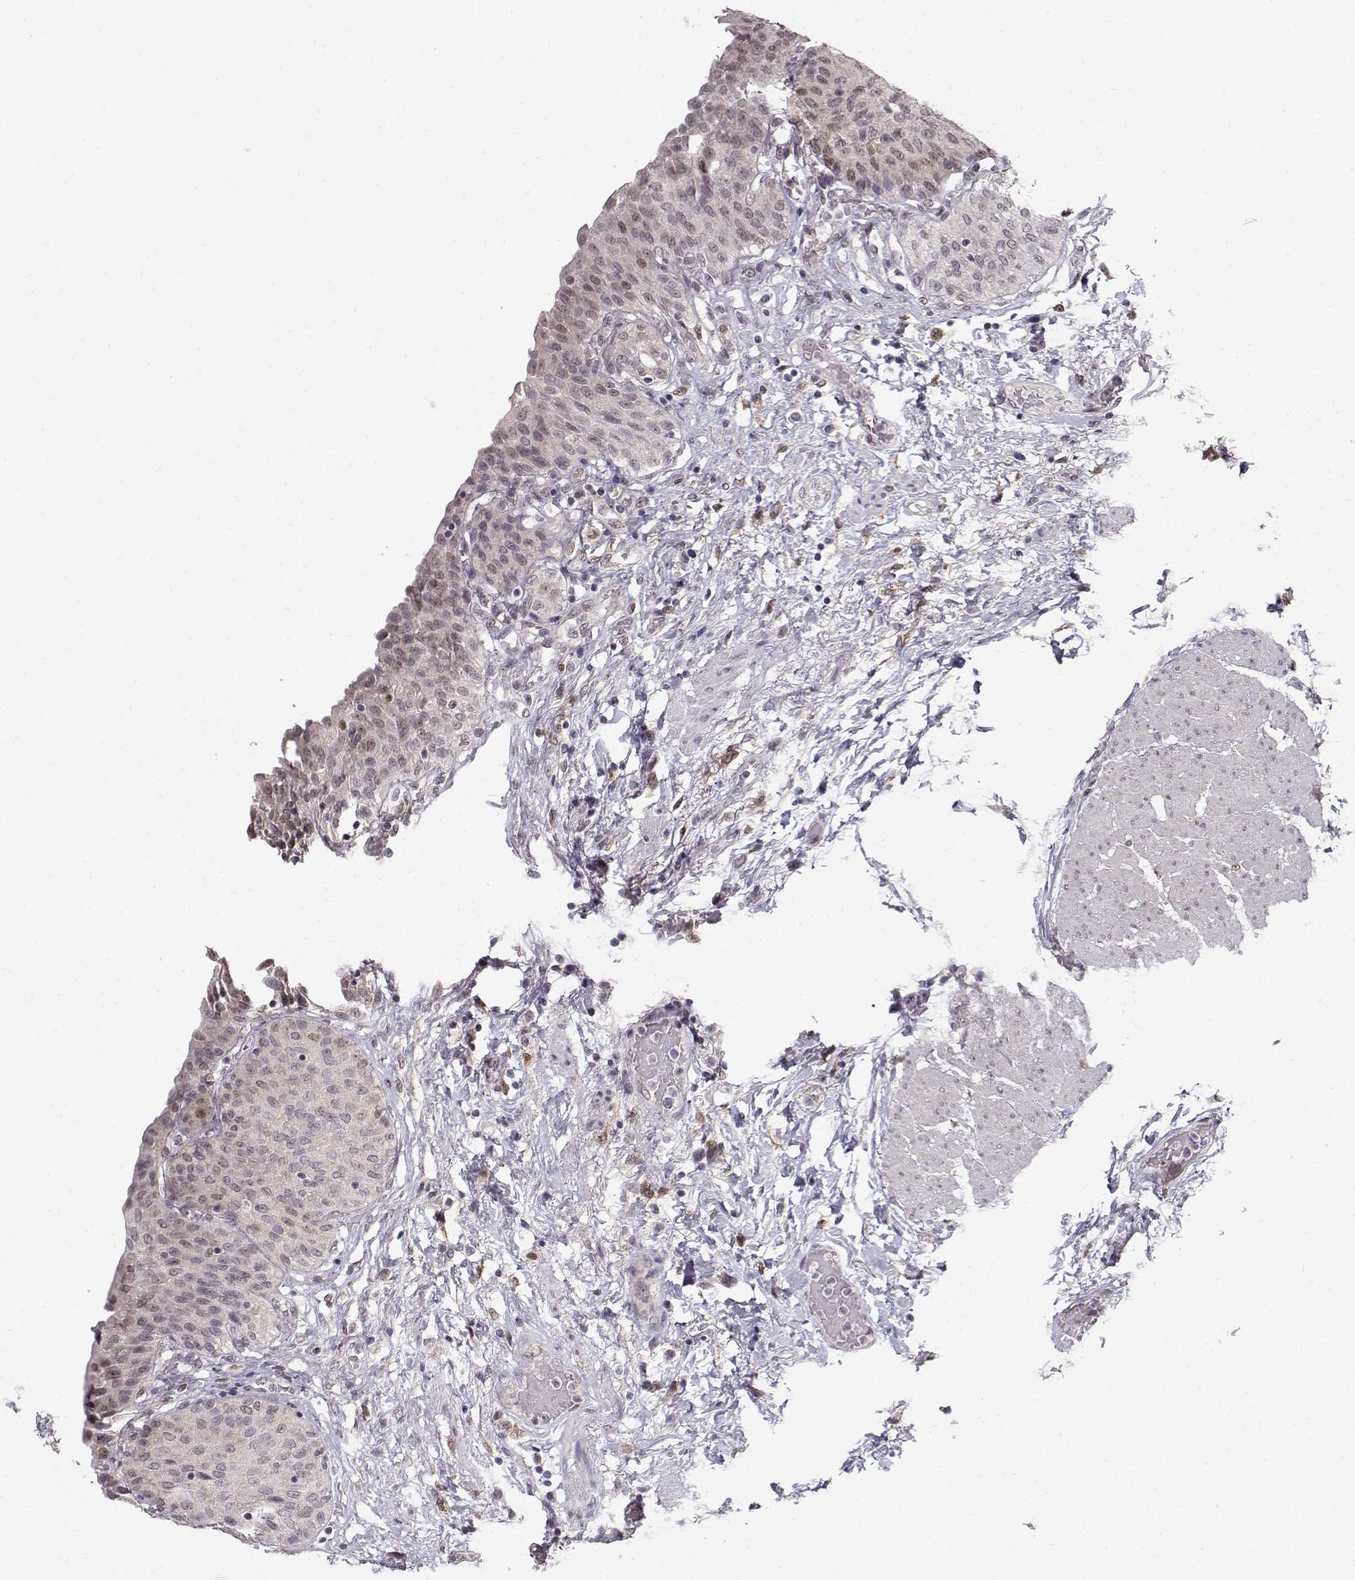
{"staining": {"intensity": "moderate", "quantity": "<25%", "location": "nuclear"}, "tissue": "urinary bladder", "cell_type": "Urothelial cells", "image_type": "normal", "snomed": [{"axis": "morphology", "description": "Normal tissue, NOS"}, {"axis": "morphology", "description": "Metaplasia, NOS"}, {"axis": "topography", "description": "Urinary bladder"}], "caption": "Urothelial cells reveal low levels of moderate nuclear expression in about <25% of cells in normal human urinary bladder. (Stains: DAB in brown, nuclei in blue, Microscopy: brightfield microscopy at high magnification).", "gene": "CDK4", "patient": {"sex": "male", "age": 68}}